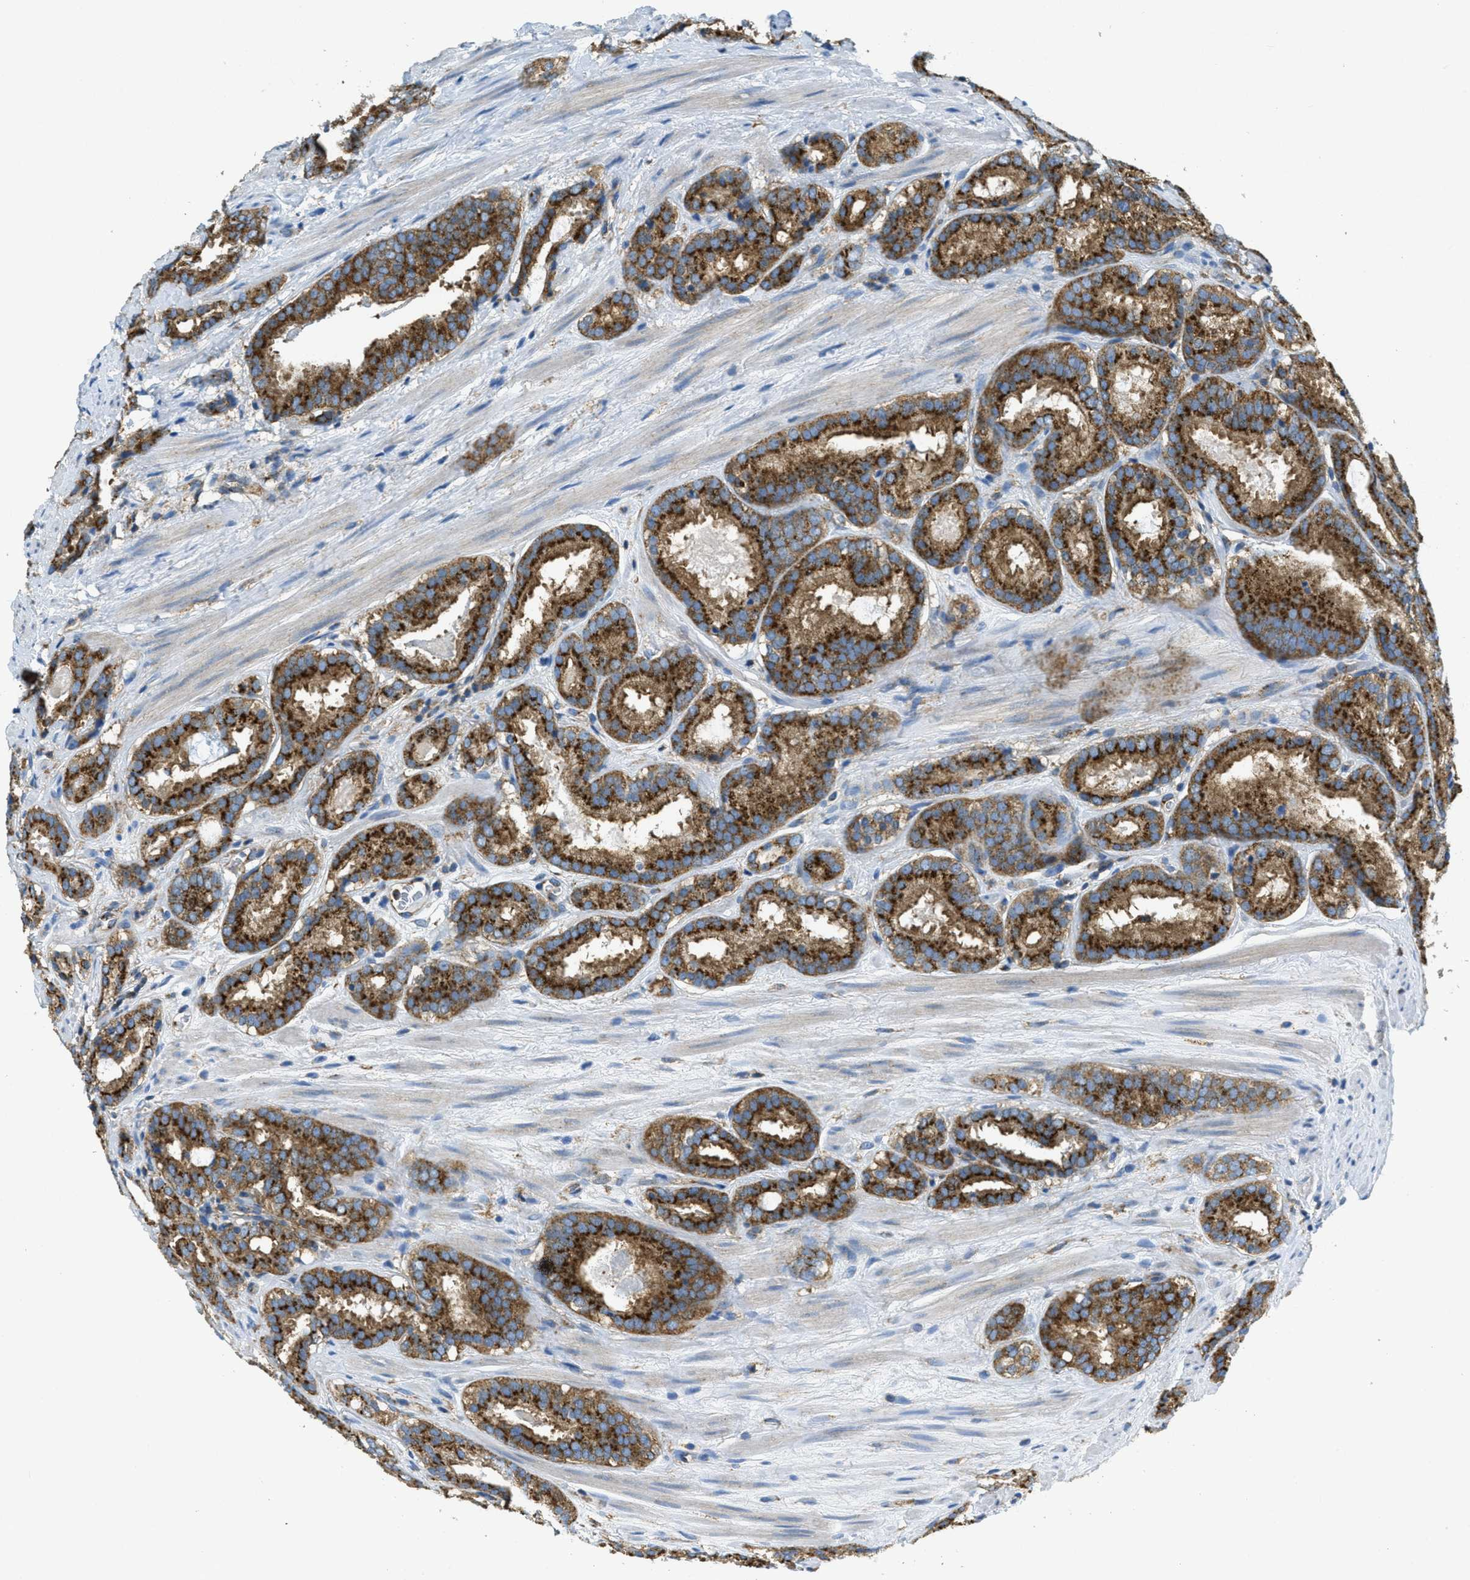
{"staining": {"intensity": "strong", "quantity": ">75%", "location": "cytoplasmic/membranous"}, "tissue": "prostate cancer", "cell_type": "Tumor cells", "image_type": "cancer", "snomed": [{"axis": "morphology", "description": "Adenocarcinoma, Low grade"}, {"axis": "topography", "description": "Prostate"}], "caption": "Prostate adenocarcinoma (low-grade) stained with a protein marker displays strong staining in tumor cells.", "gene": "AP2B1", "patient": {"sex": "male", "age": 69}}